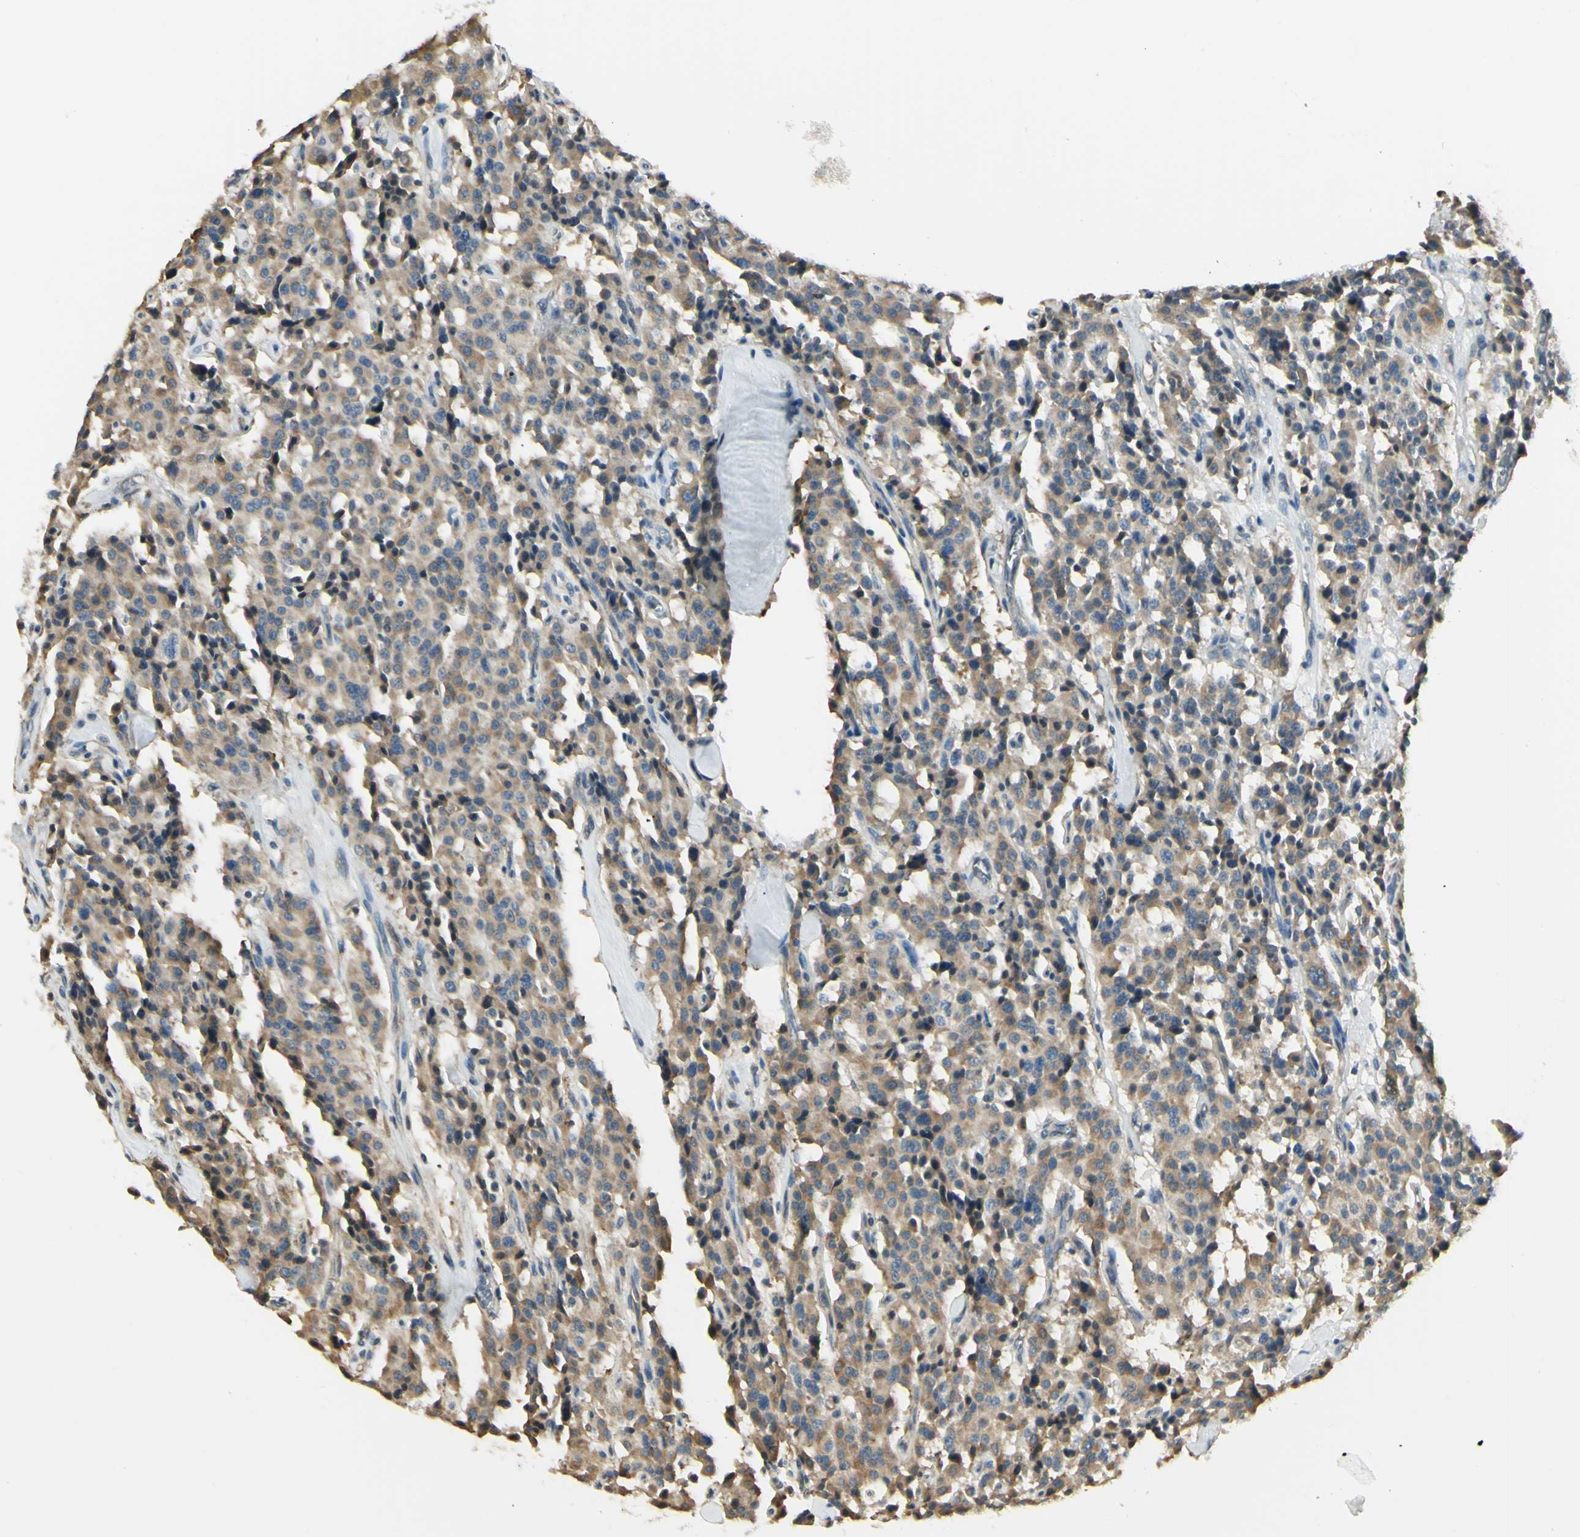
{"staining": {"intensity": "weak", "quantity": ">75%", "location": "cytoplasmic/membranous"}, "tissue": "carcinoid", "cell_type": "Tumor cells", "image_type": "cancer", "snomed": [{"axis": "morphology", "description": "Carcinoid, malignant, NOS"}, {"axis": "topography", "description": "Lung"}], "caption": "A histopathology image of human malignant carcinoid stained for a protein displays weak cytoplasmic/membranous brown staining in tumor cells.", "gene": "IGDCC4", "patient": {"sex": "male", "age": 30}}